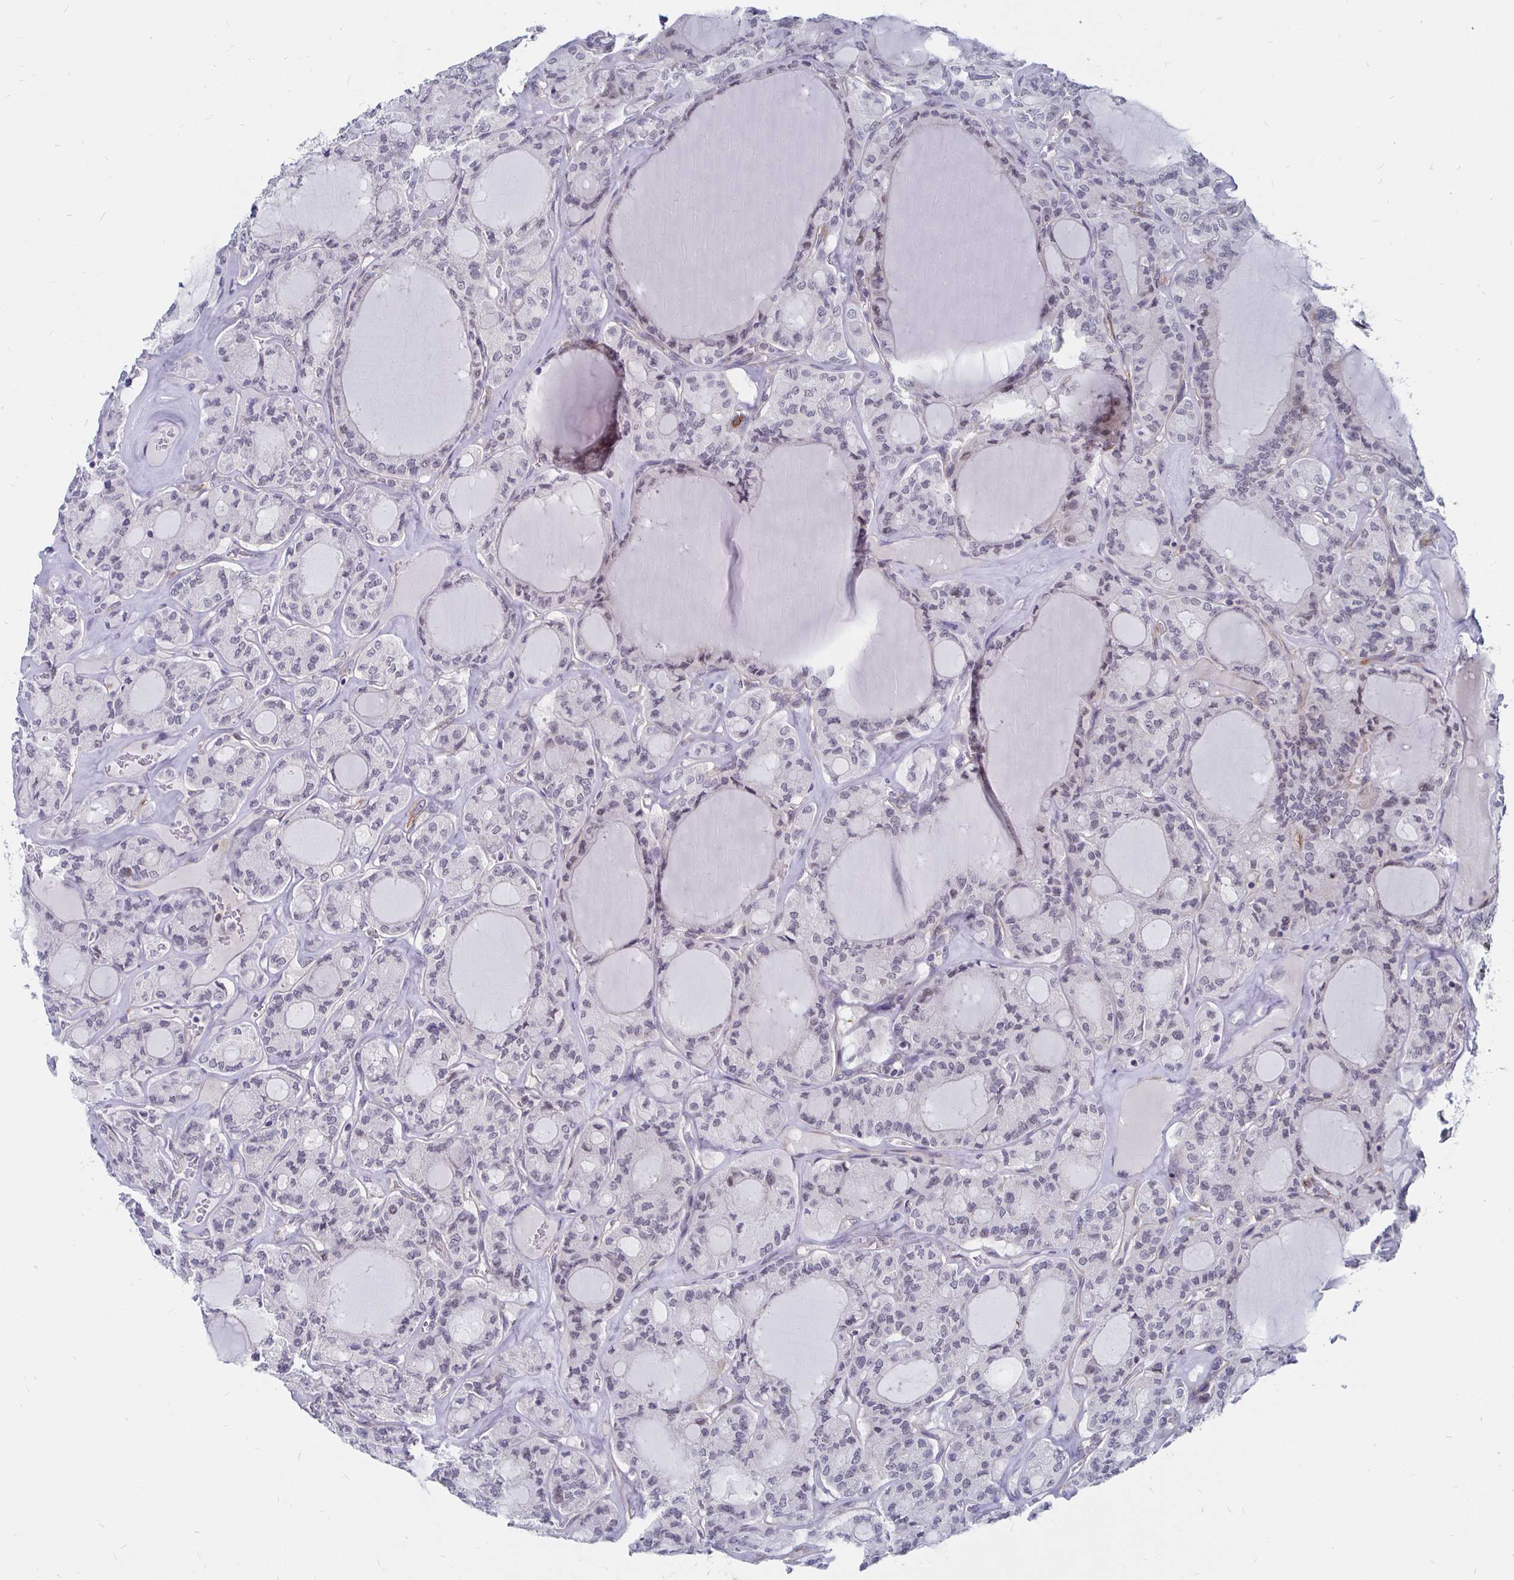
{"staining": {"intensity": "negative", "quantity": "none", "location": "none"}, "tissue": "thyroid cancer", "cell_type": "Tumor cells", "image_type": "cancer", "snomed": [{"axis": "morphology", "description": "Papillary adenocarcinoma, NOS"}, {"axis": "topography", "description": "Thyroid gland"}], "caption": "High magnification brightfield microscopy of thyroid cancer (papillary adenocarcinoma) stained with DAB (brown) and counterstained with hematoxylin (blue): tumor cells show no significant positivity.", "gene": "CCDC85A", "patient": {"sex": "male", "age": 87}}